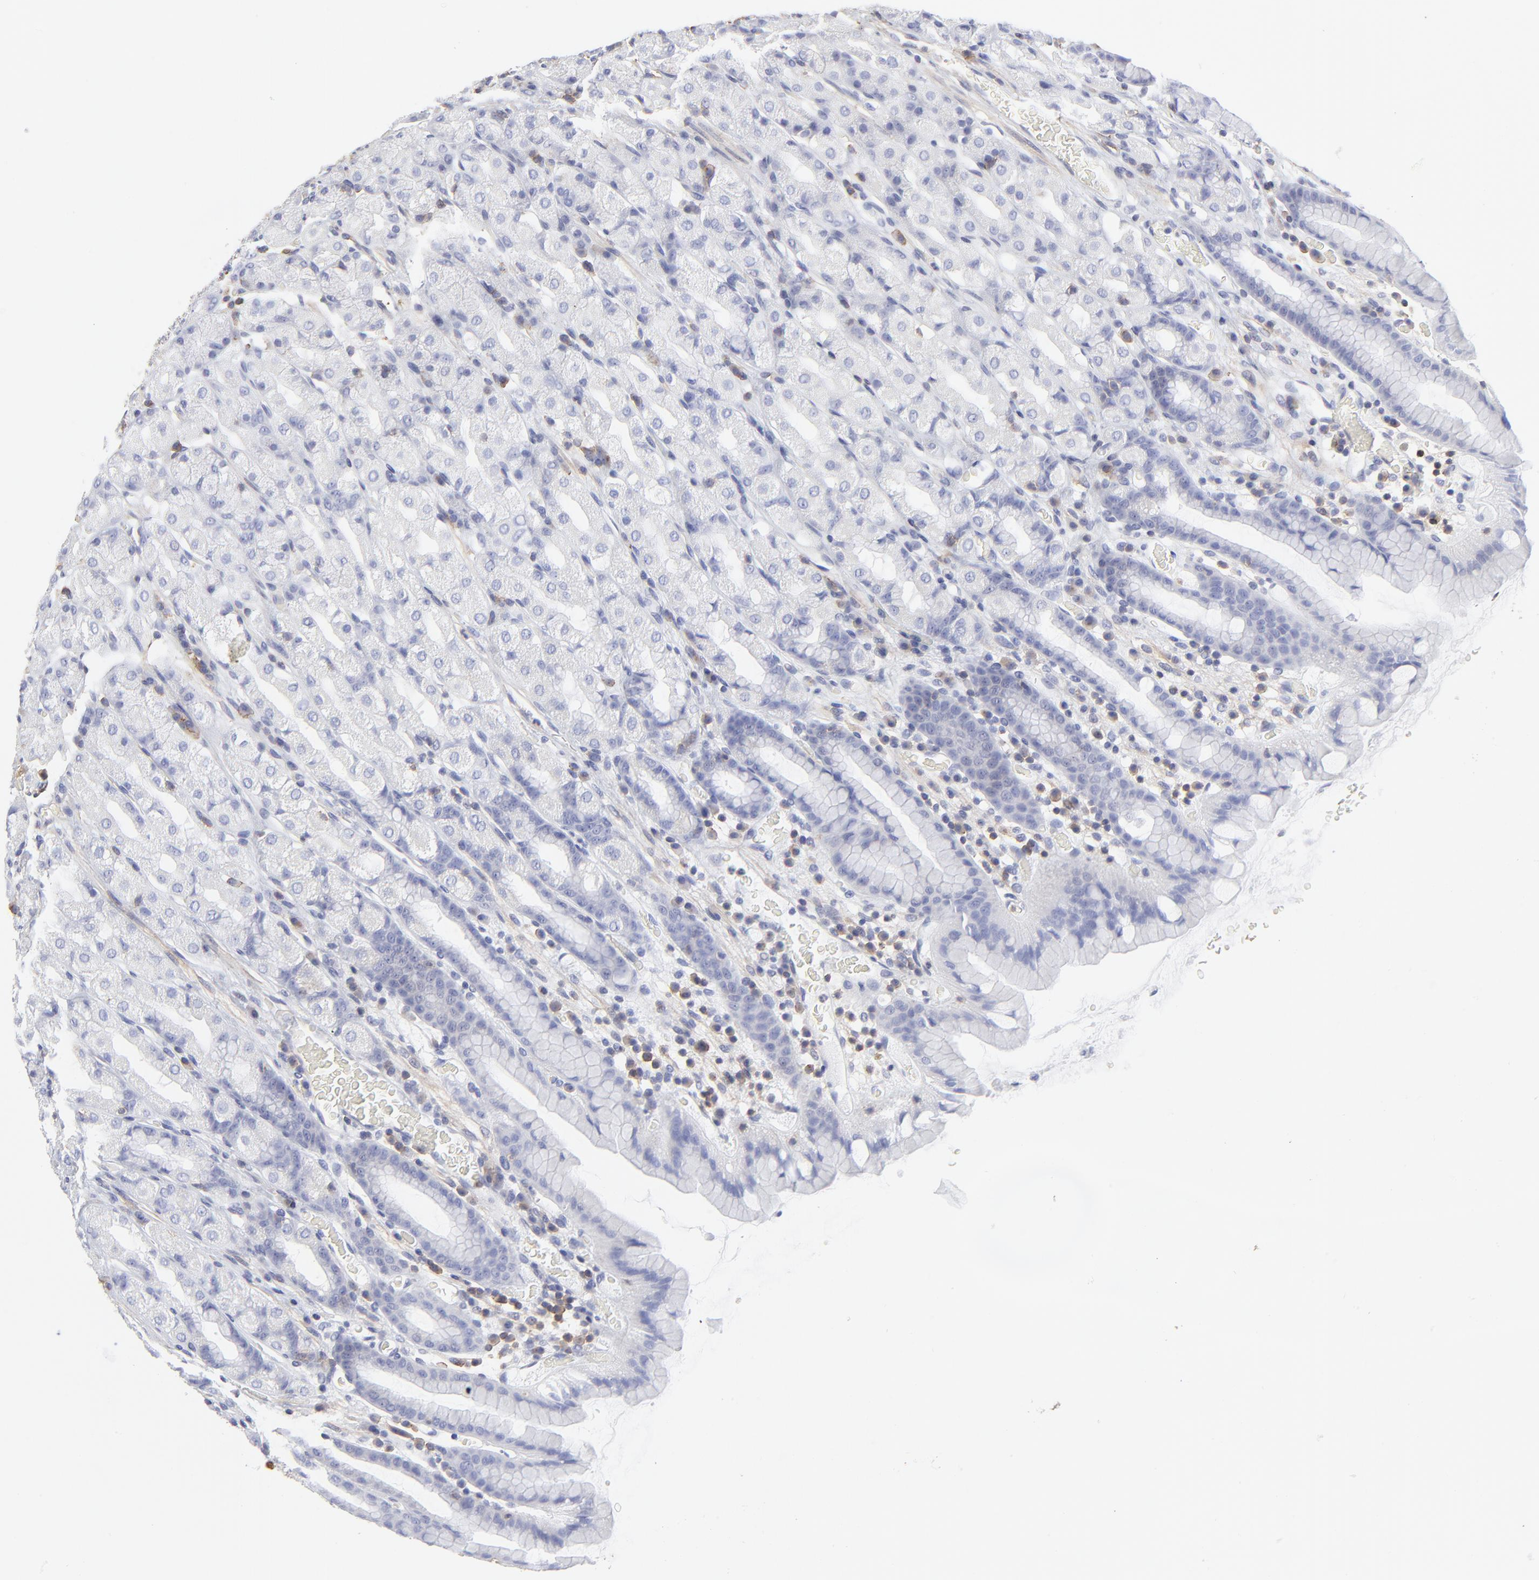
{"staining": {"intensity": "negative", "quantity": "none", "location": "none"}, "tissue": "stomach", "cell_type": "Glandular cells", "image_type": "normal", "snomed": [{"axis": "morphology", "description": "Normal tissue, NOS"}, {"axis": "topography", "description": "Stomach, upper"}], "caption": "High power microscopy image of an immunohistochemistry histopathology image of benign stomach, revealing no significant expression in glandular cells.", "gene": "ANXA6", "patient": {"sex": "male", "age": 68}}